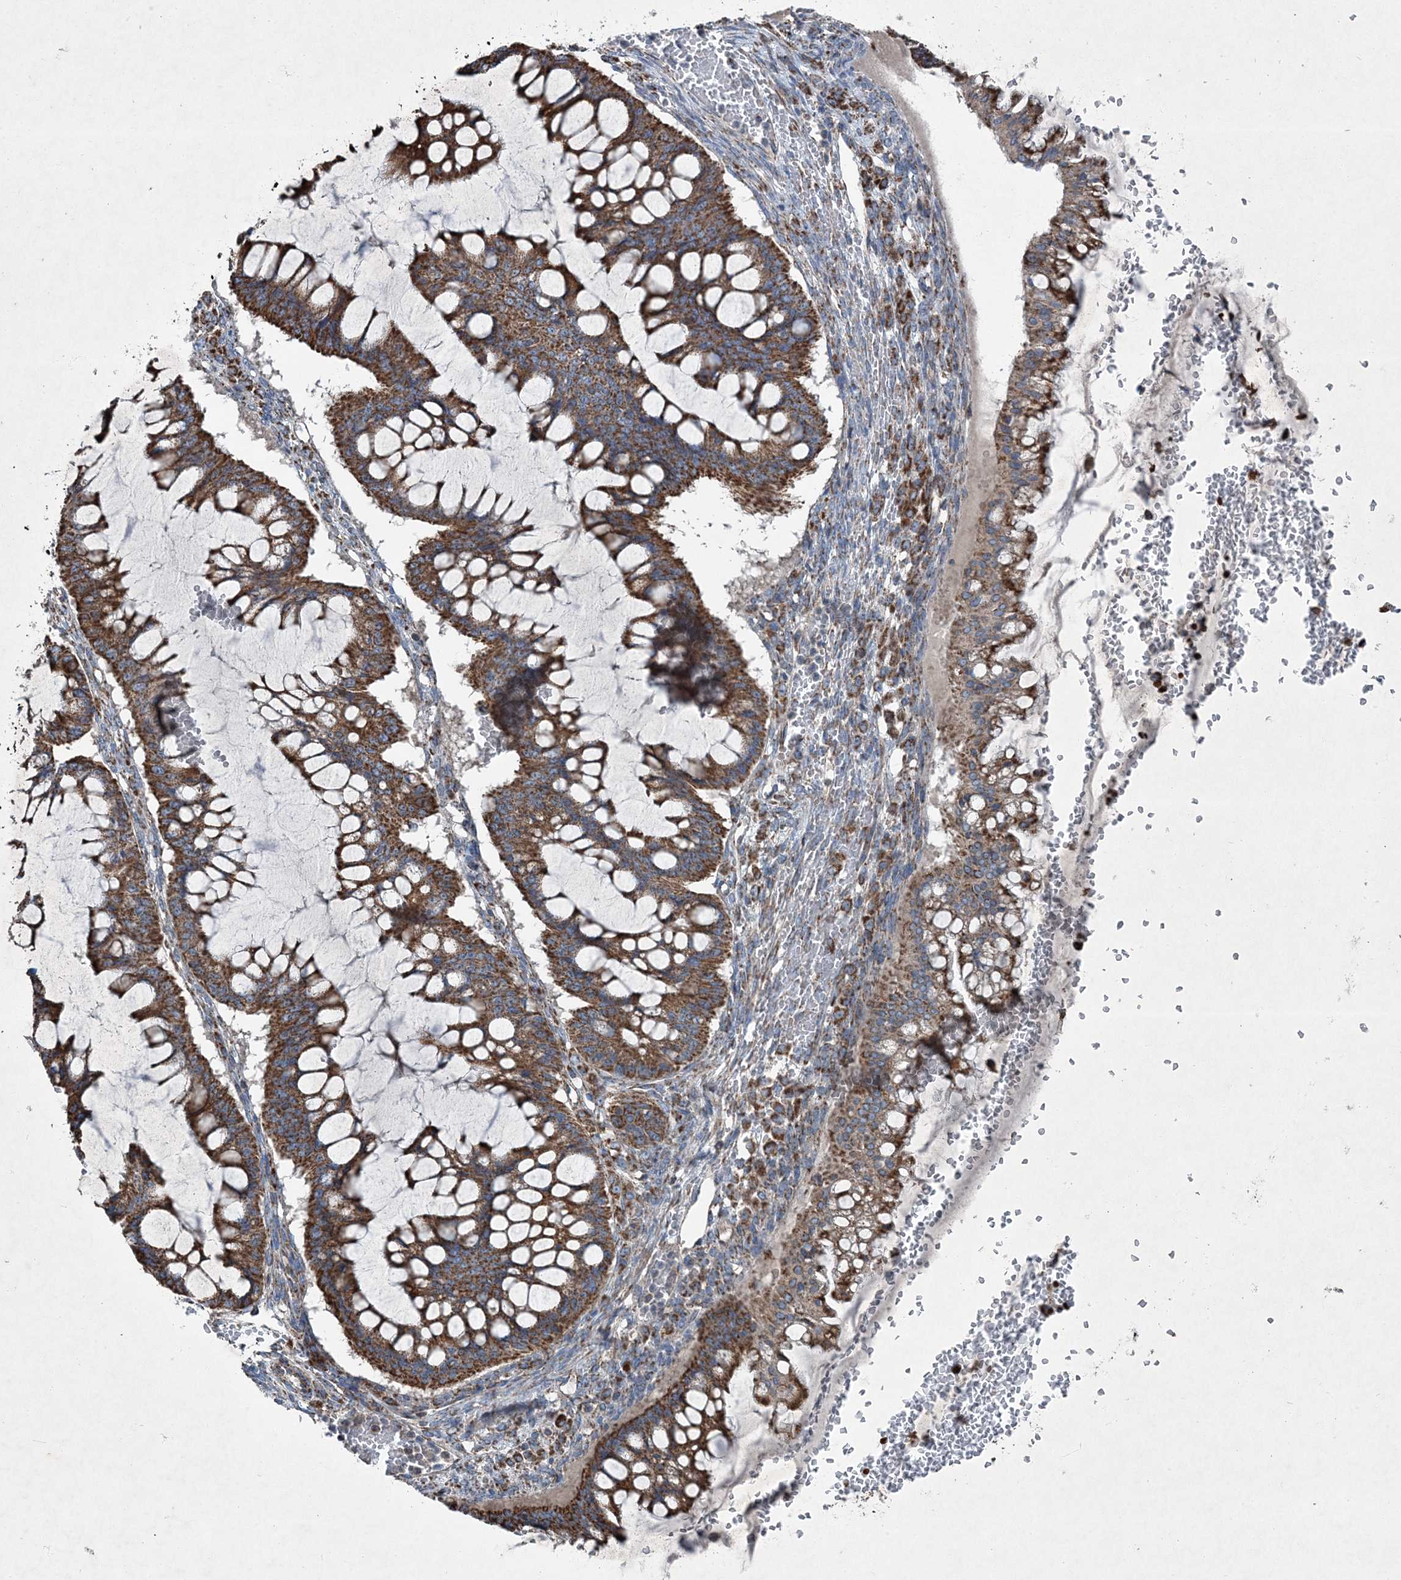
{"staining": {"intensity": "strong", "quantity": ">75%", "location": "cytoplasmic/membranous"}, "tissue": "ovarian cancer", "cell_type": "Tumor cells", "image_type": "cancer", "snomed": [{"axis": "morphology", "description": "Cystadenocarcinoma, mucinous, NOS"}, {"axis": "topography", "description": "Ovary"}], "caption": "Protein analysis of mucinous cystadenocarcinoma (ovarian) tissue exhibits strong cytoplasmic/membranous expression in about >75% of tumor cells. Using DAB (brown) and hematoxylin (blue) stains, captured at high magnification using brightfield microscopy.", "gene": "SPAG16", "patient": {"sex": "female", "age": 73}}